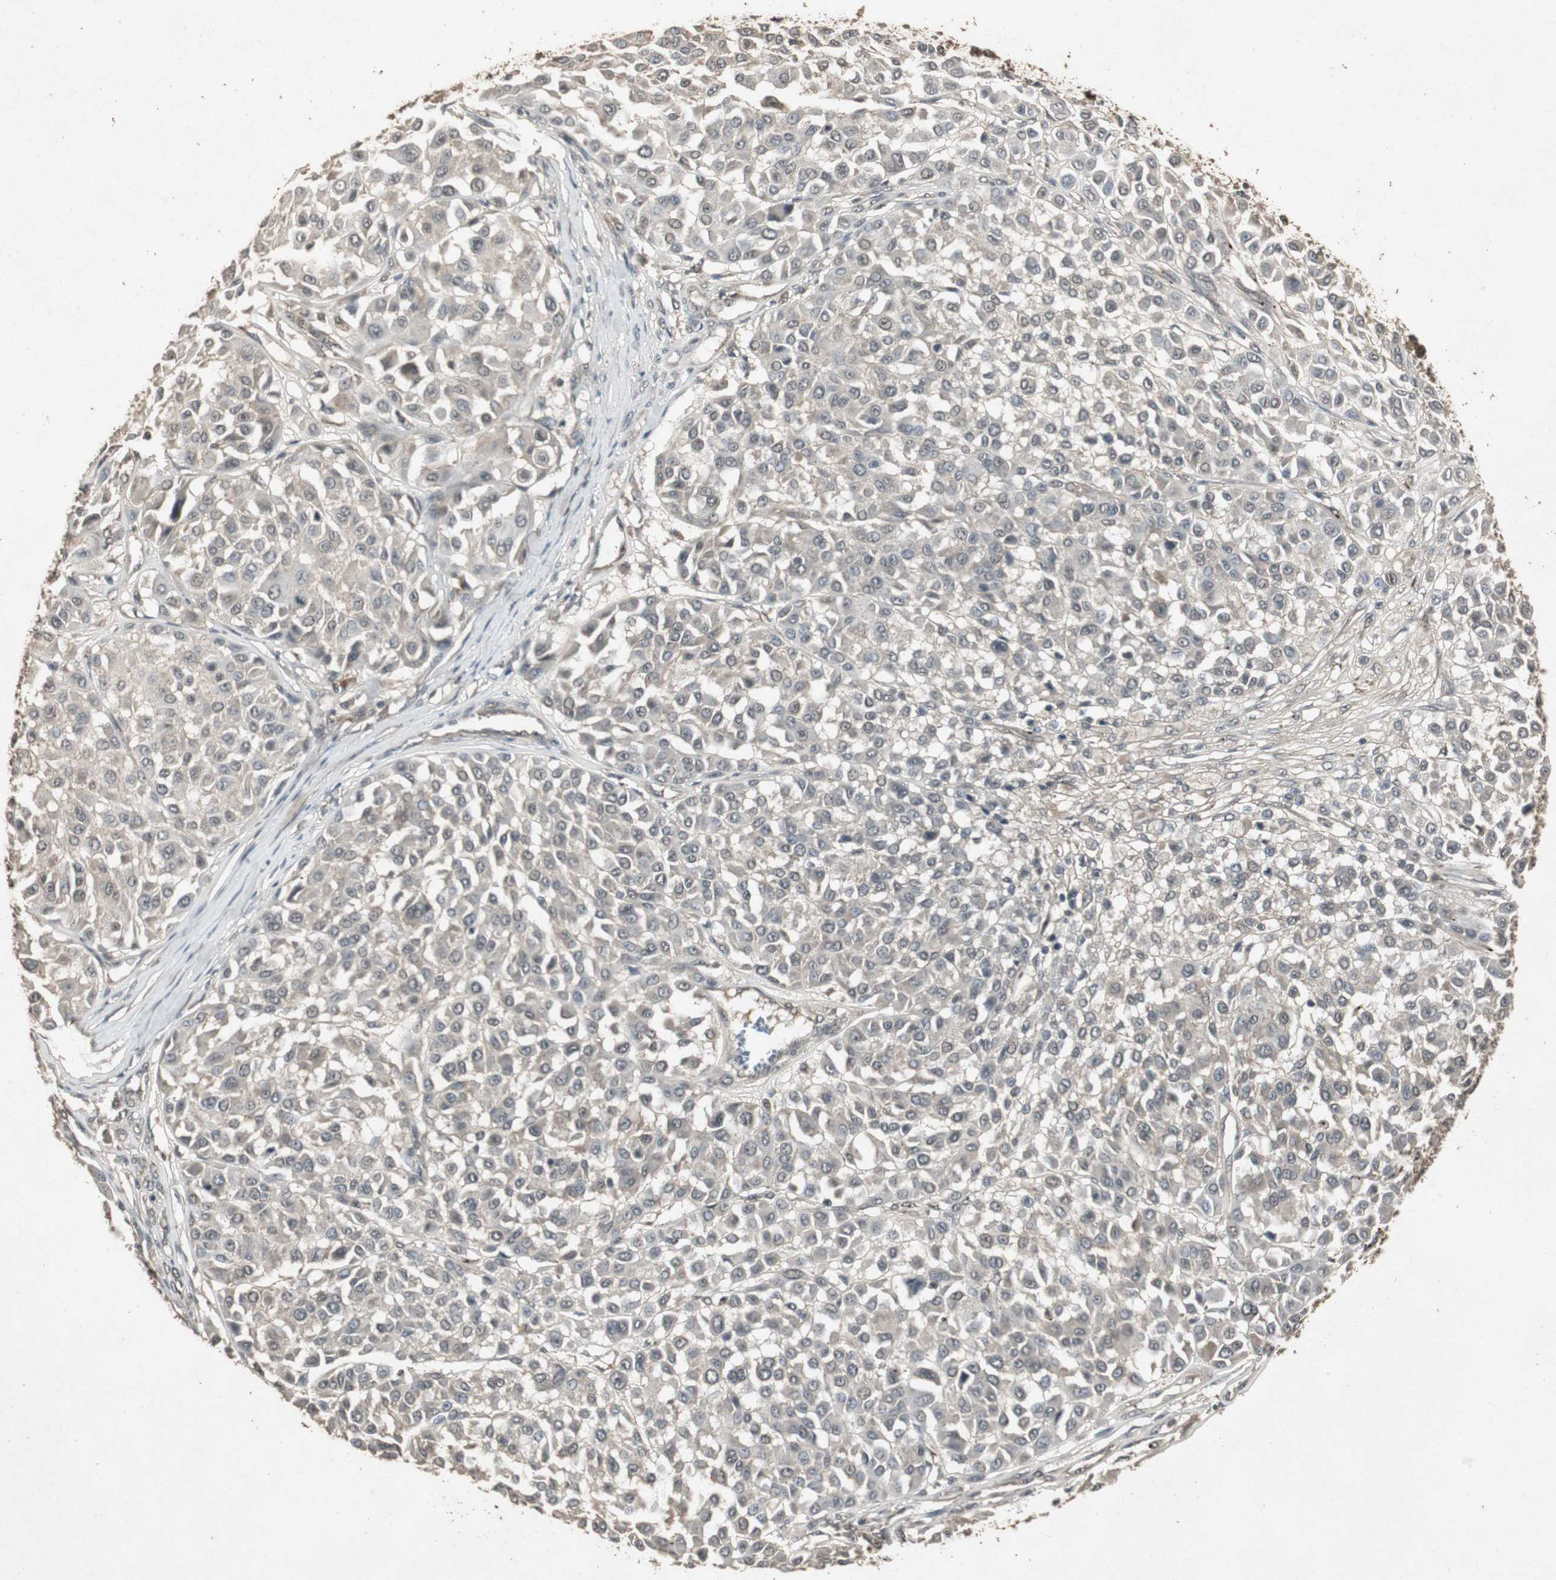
{"staining": {"intensity": "weak", "quantity": ">75%", "location": "cytoplasmic/membranous"}, "tissue": "melanoma", "cell_type": "Tumor cells", "image_type": "cancer", "snomed": [{"axis": "morphology", "description": "Malignant melanoma, Metastatic site"}, {"axis": "topography", "description": "Soft tissue"}], "caption": "The image shows immunohistochemical staining of melanoma. There is weak cytoplasmic/membranous expression is seen in about >75% of tumor cells.", "gene": "EMX1", "patient": {"sex": "male", "age": 41}}